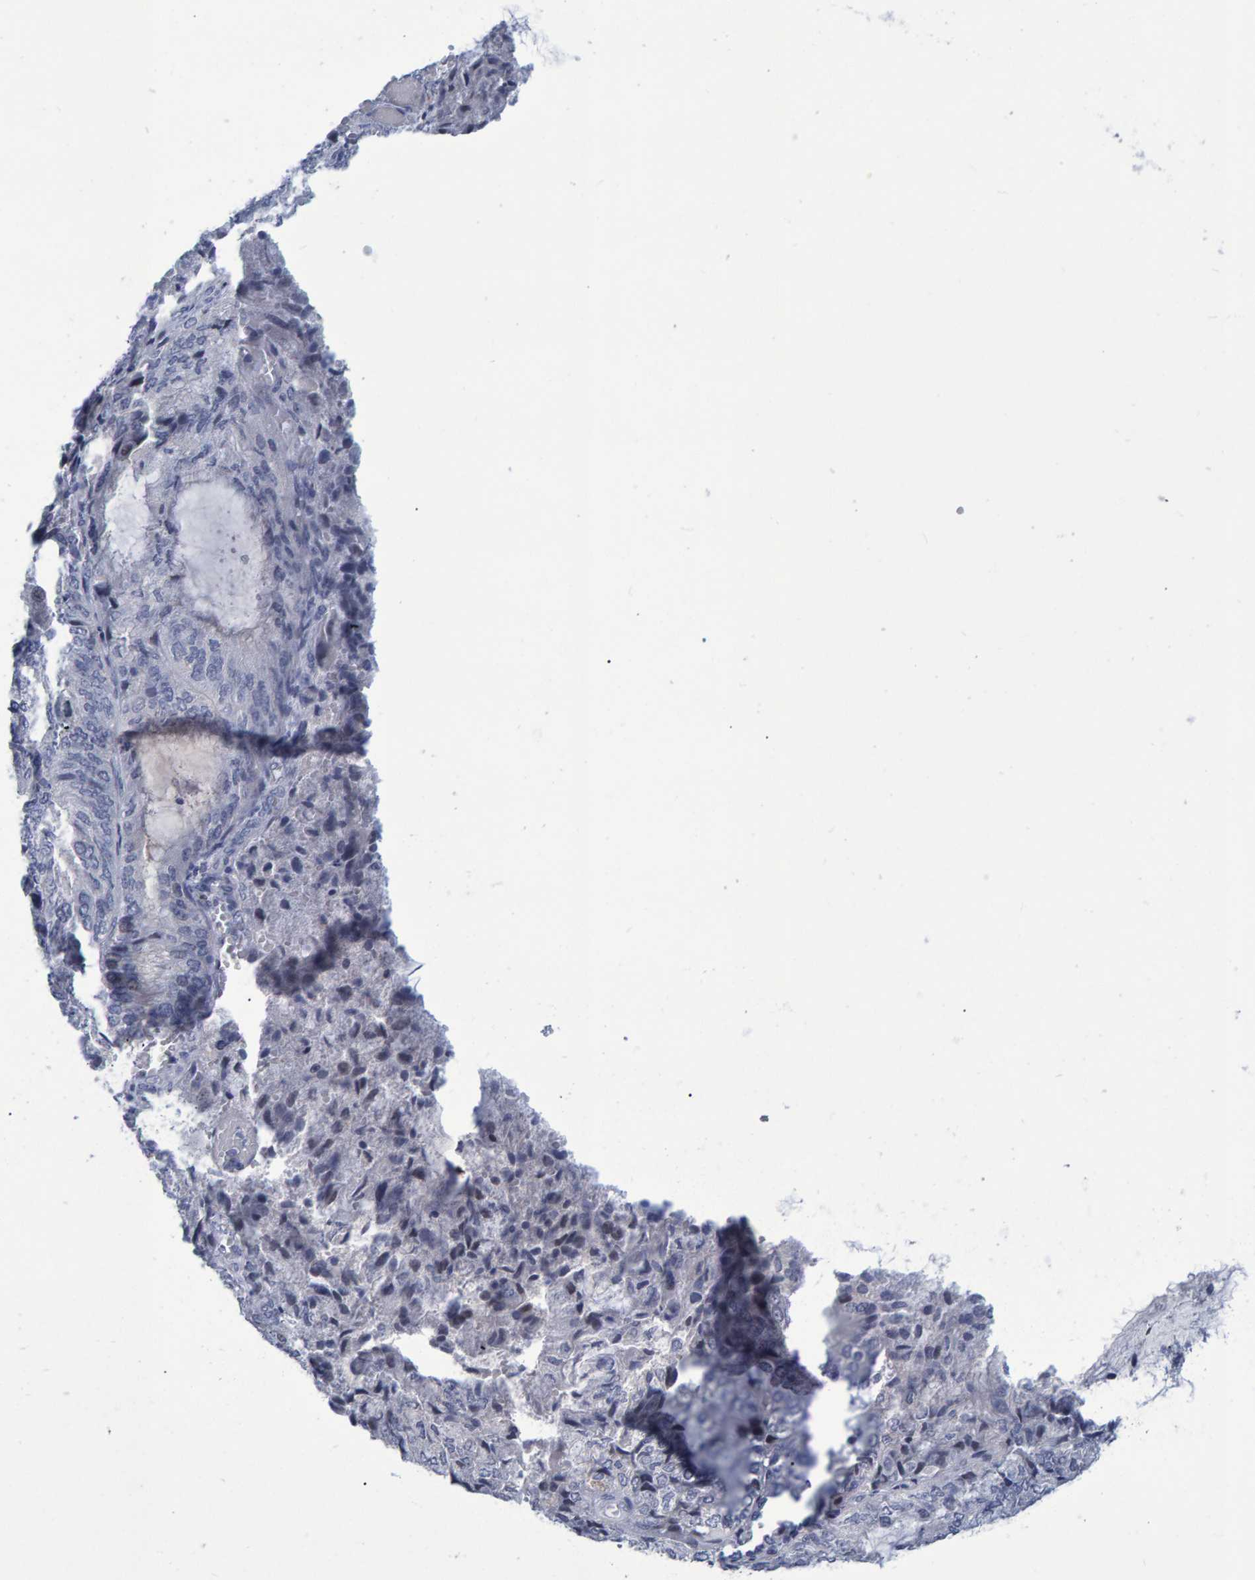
{"staining": {"intensity": "negative", "quantity": "none", "location": "none"}, "tissue": "endometrial cancer", "cell_type": "Tumor cells", "image_type": "cancer", "snomed": [{"axis": "morphology", "description": "Adenocarcinoma, NOS"}, {"axis": "topography", "description": "Endometrium"}], "caption": "The micrograph demonstrates no significant staining in tumor cells of endometrial cancer.", "gene": "PROCA1", "patient": {"sex": "female", "age": 81}}